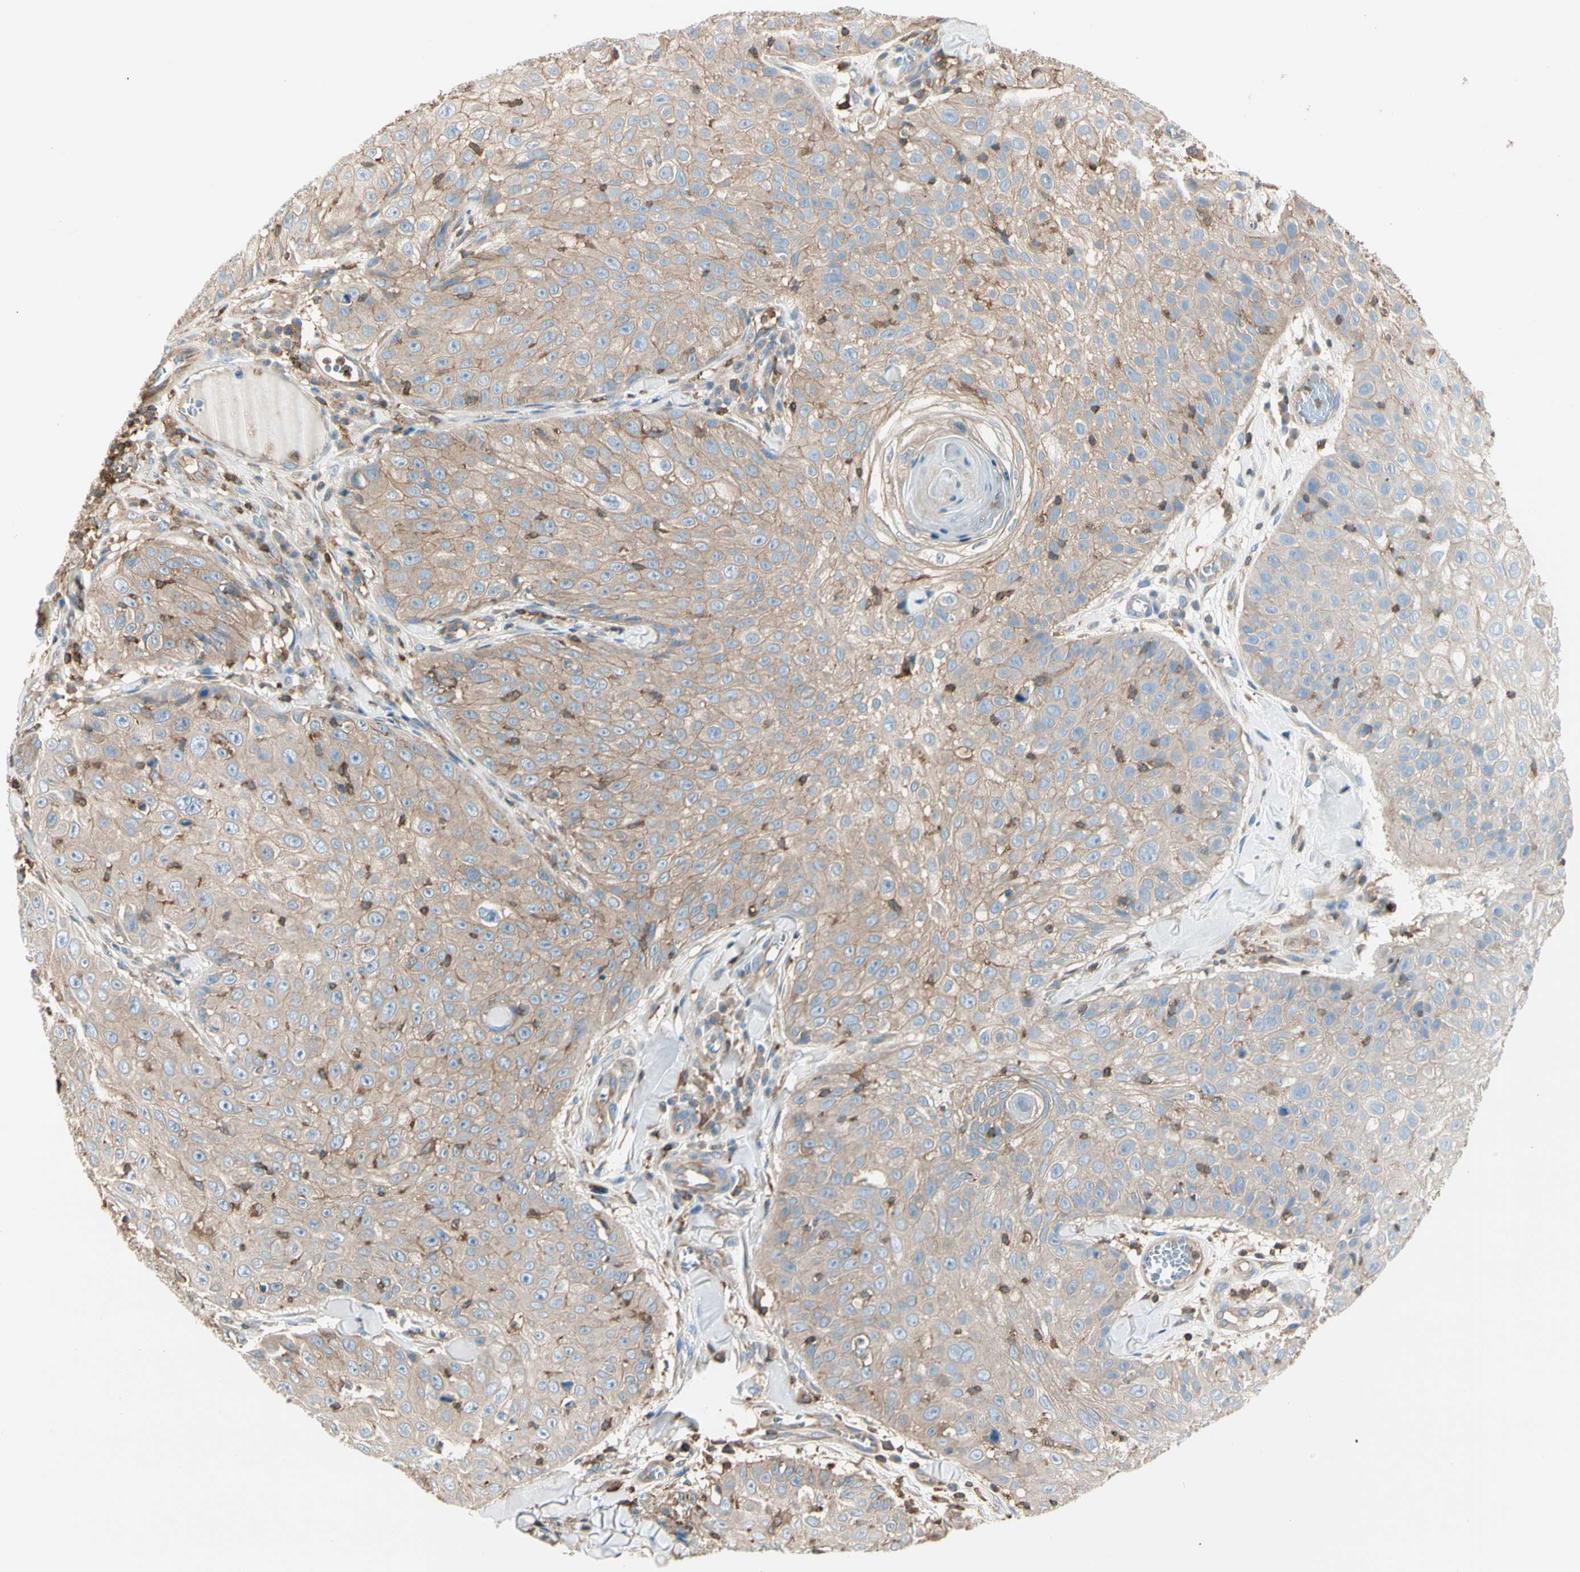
{"staining": {"intensity": "weak", "quantity": ">75%", "location": "cytoplasmic/membranous"}, "tissue": "skin cancer", "cell_type": "Tumor cells", "image_type": "cancer", "snomed": [{"axis": "morphology", "description": "Squamous cell carcinoma, NOS"}, {"axis": "topography", "description": "Skin"}], "caption": "Weak cytoplasmic/membranous expression for a protein is present in about >75% of tumor cells of skin cancer using immunohistochemistry (IHC).", "gene": "CAPZA2", "patient": {"sex": "male", "age": 86}}